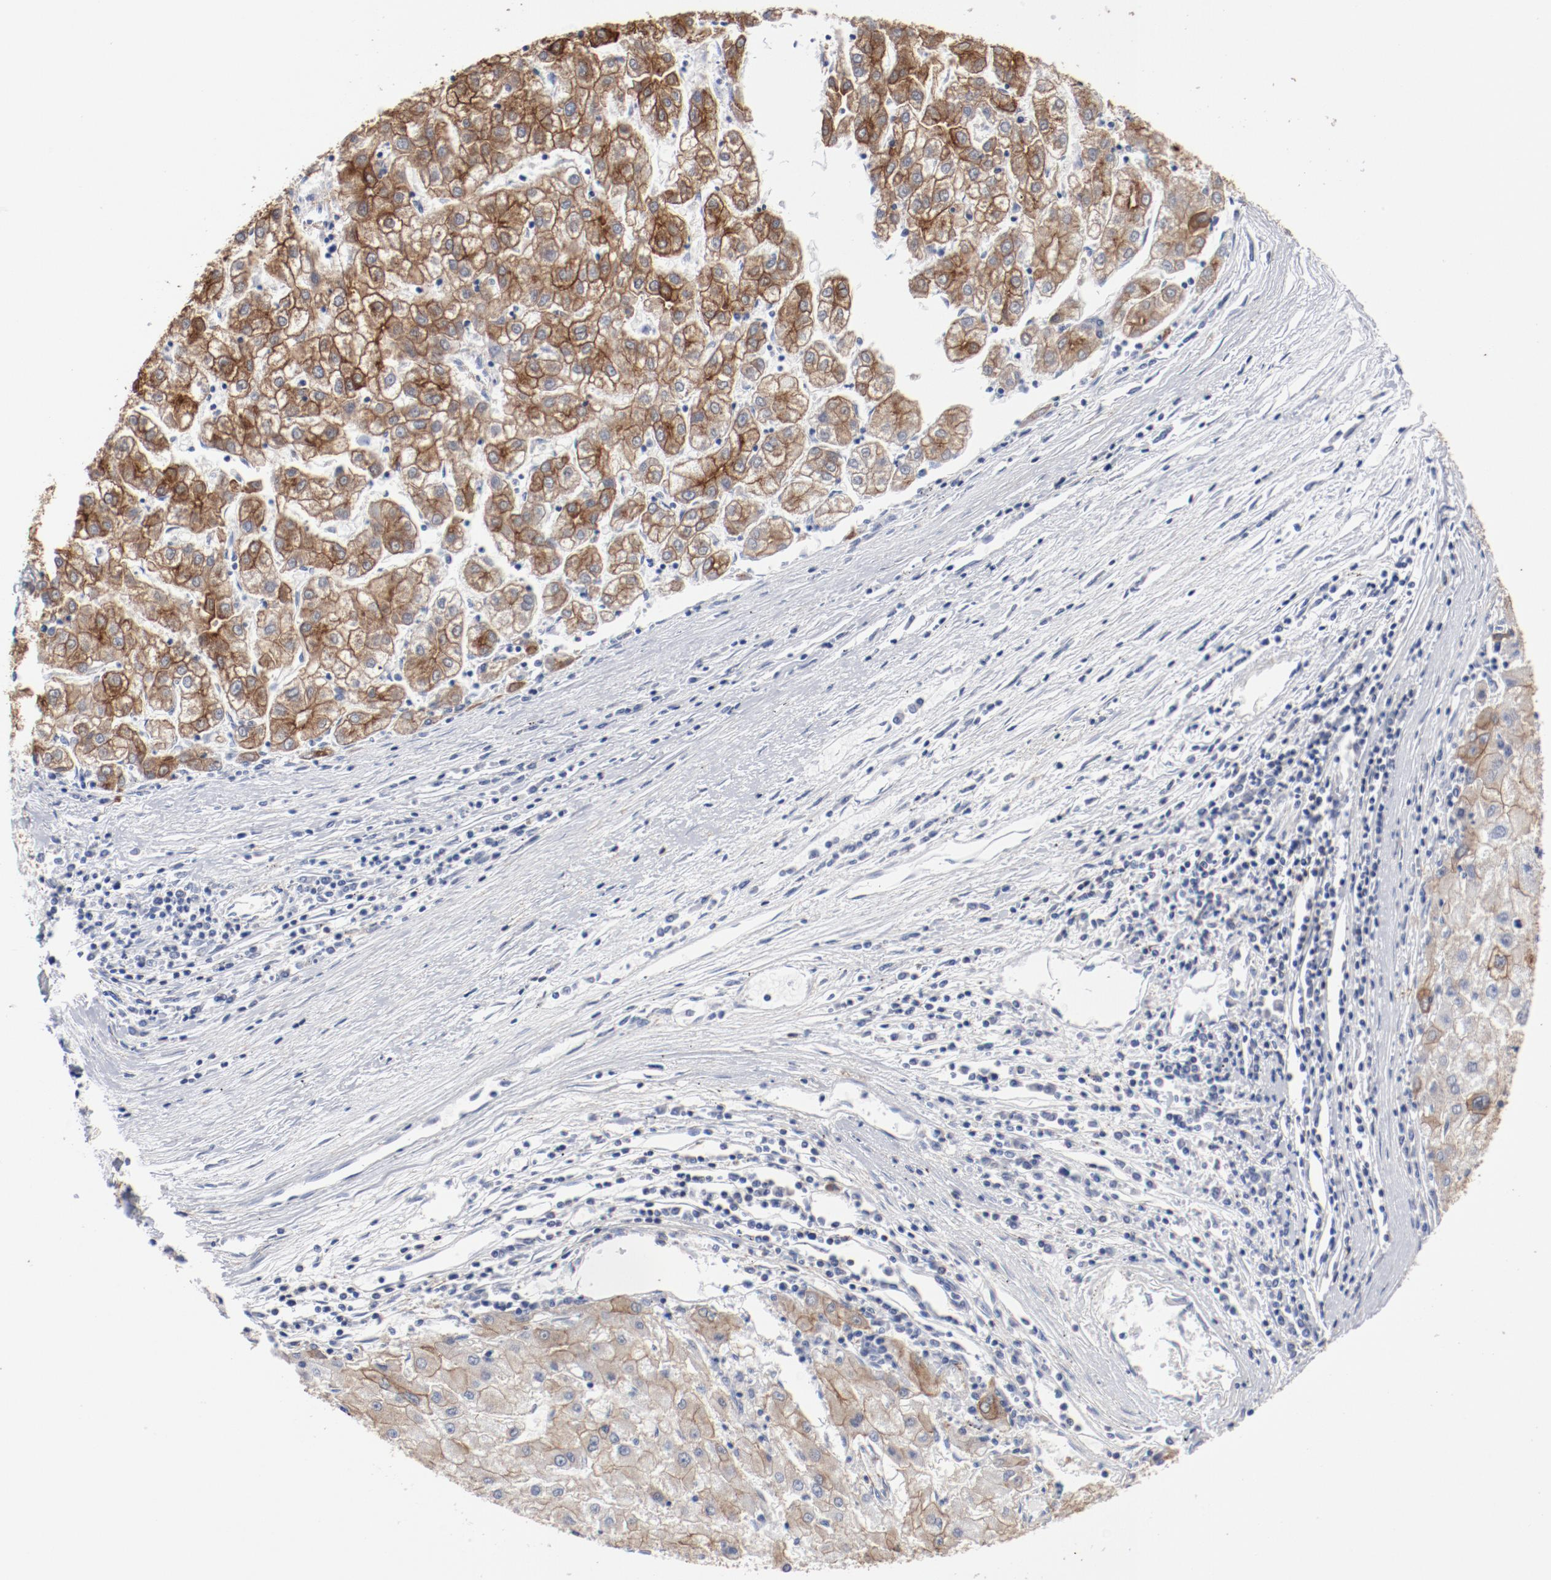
{"staining": {"intensity": "moderate", "quantity": ">75%", "location": "cytoplasmic/membranous"}, "tissue": "liver cancer", "cell_type": "Tumor cells", "image_type": "cancer", "snomed": [{"axis": "morphology", "description": "Carcinoma, Hepatocellular, NOS"}, {"axis": "topography", "description": "Liver"}], "caption": "A photomicrograph of human liver cancer (hepatocellular carcinoma) stained for a protein shows moderate cytoplasmic/membranous brown staining in tumor cells.", "gene": "TSPAN6", "patient": {"sex": "male", "age": 72}}